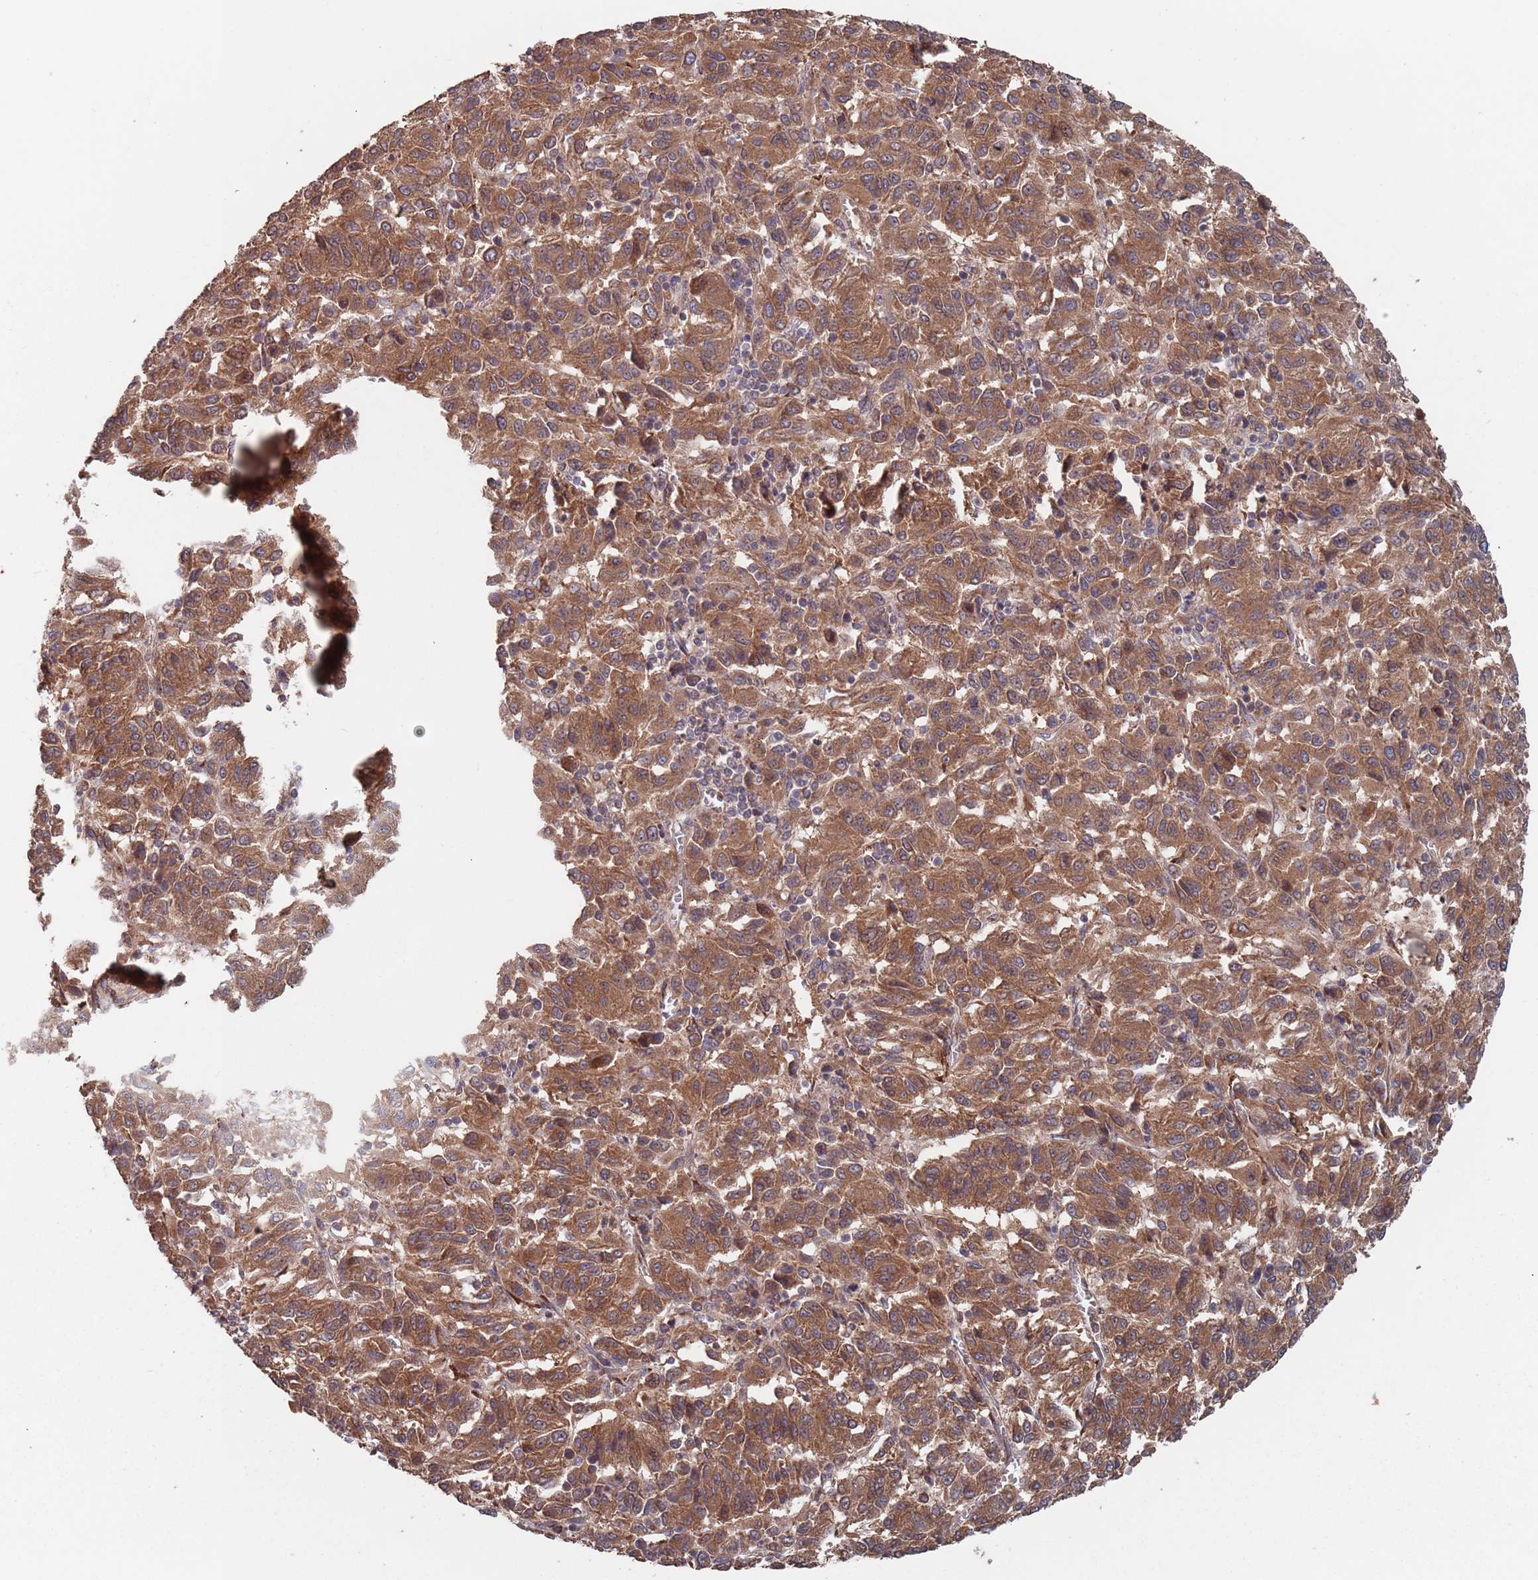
{"staining": {"intensity": "moderate", "quantity": ">75%", "location": "cytoplasmic/membranous"}, "tissue": "melanoma", "cell_type": "Tumor cells", "image_type": "cancer", "snomed": [{"axis": "morphology", "description": "Malignant melanoma, Metastatic site"}, {"axis": "topography", "description": "Lung"}], "caption": "Brown immunohistochemical staining in human malignant melanoma (metastatic site) exhibits moderate cytoplasmic/membranous positivity in approximately >75% of tumor cells. (DAB IHC, brown staining for protein, blue staining for nuclei).", "gene": "UNC45A", "patient": {"sex": "male", "age": 64}}